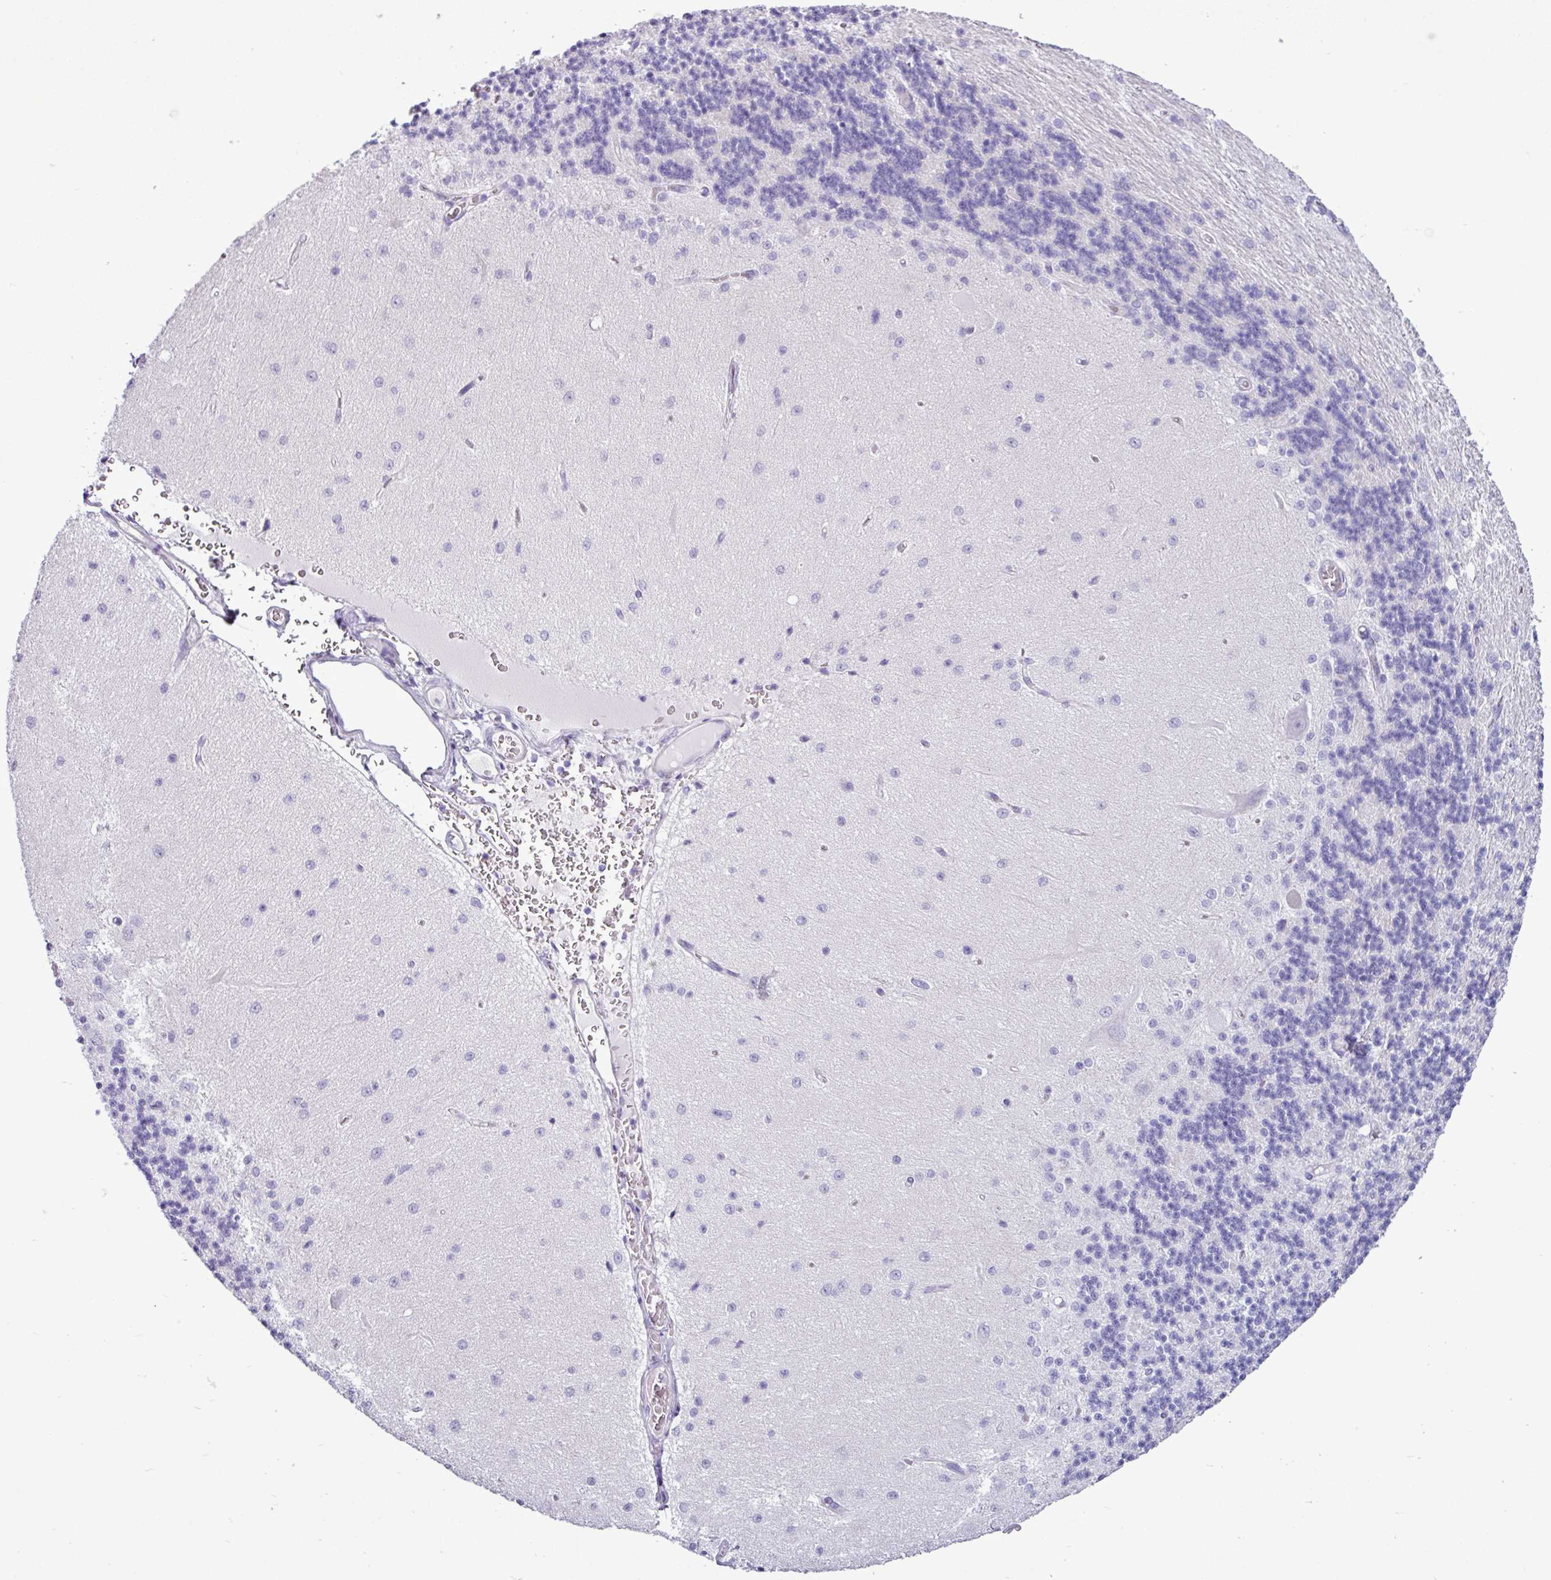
{"staining": {"intensity": "negative", "quantity": "none", "location": "none"}, "tissue": "cerebellum", "cell_type": "Cells in granular layer", "image_type": "normal", "snomed": [{"axis": "morphology", "description": "Normal tissue, NOS"}, {"axis": "topography", "description": "Cerebellum"}], "caption": "An IHC image of benign cerebellum is shown. There is no staining in cells in granular layer of cerebellum. The staining was performed using DAB to visualize the protein expression in brown, while the nuclei were stained in blue with hematoxylin (Magnification: 20x).", "gene": "ALDH3A1", "patient": {"sex": "female", "age": 29}}